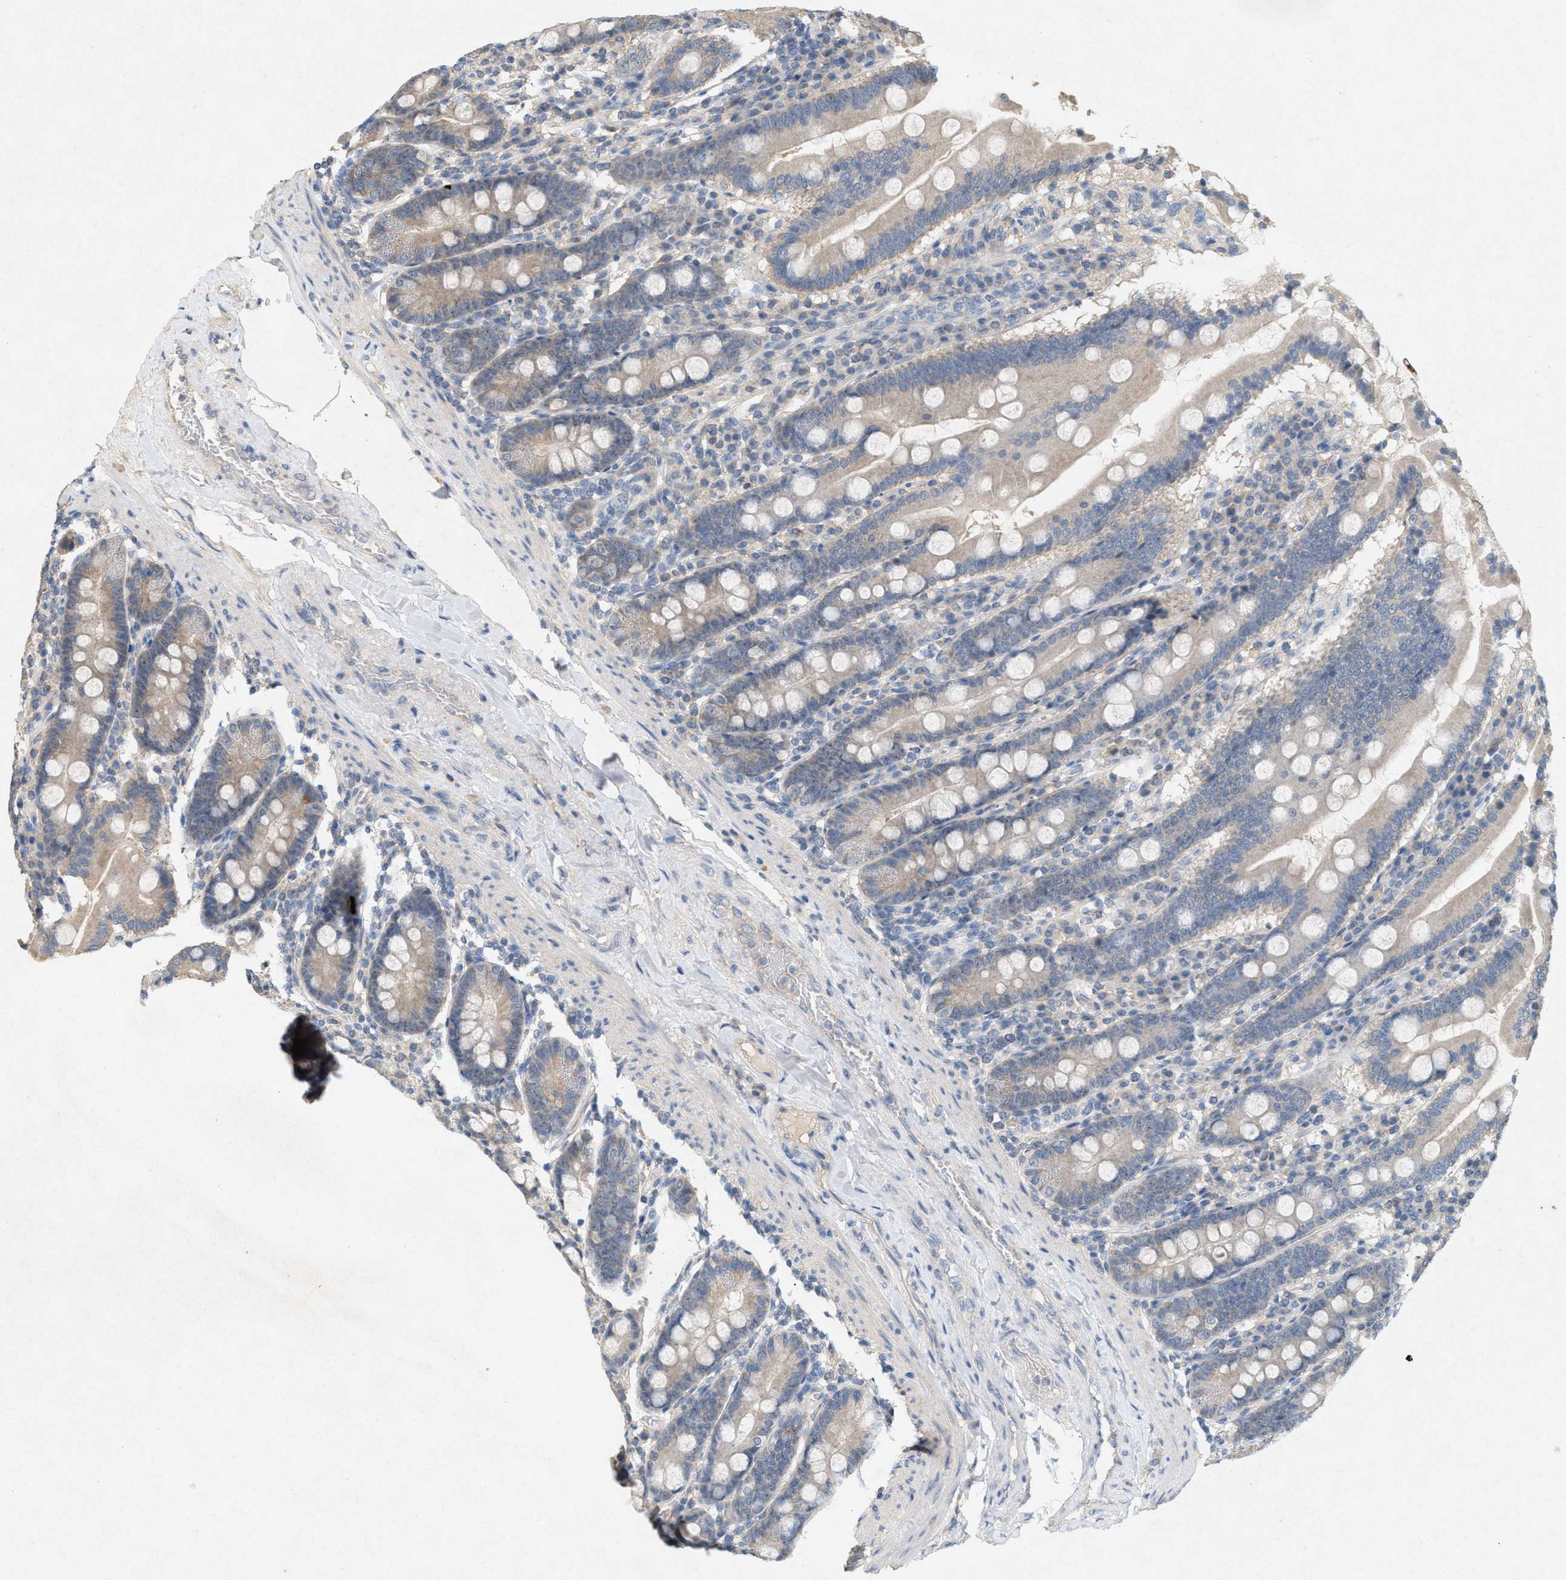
{"staining": {"intensity": "weak", "quantity": "25%-75%", "location": "cytoplasmic/membranous"}, "tissue": "duodenum", "cell_type": "Glandular cells", "image_type": "normal", "snomed": [{"axis": "morphology", "description": "Normal tissue, NOS"}, {"axis": "topography", "description": "Duodenum"}], "caption": "Immunohistochemical staining of normal human duodenum reveals weak cytoplasmic/membranous protein positivity in approximately 25%-75% of glandular cells.", "gene": "DCAF7", "patient": {"sex": "male", "age": 50}}